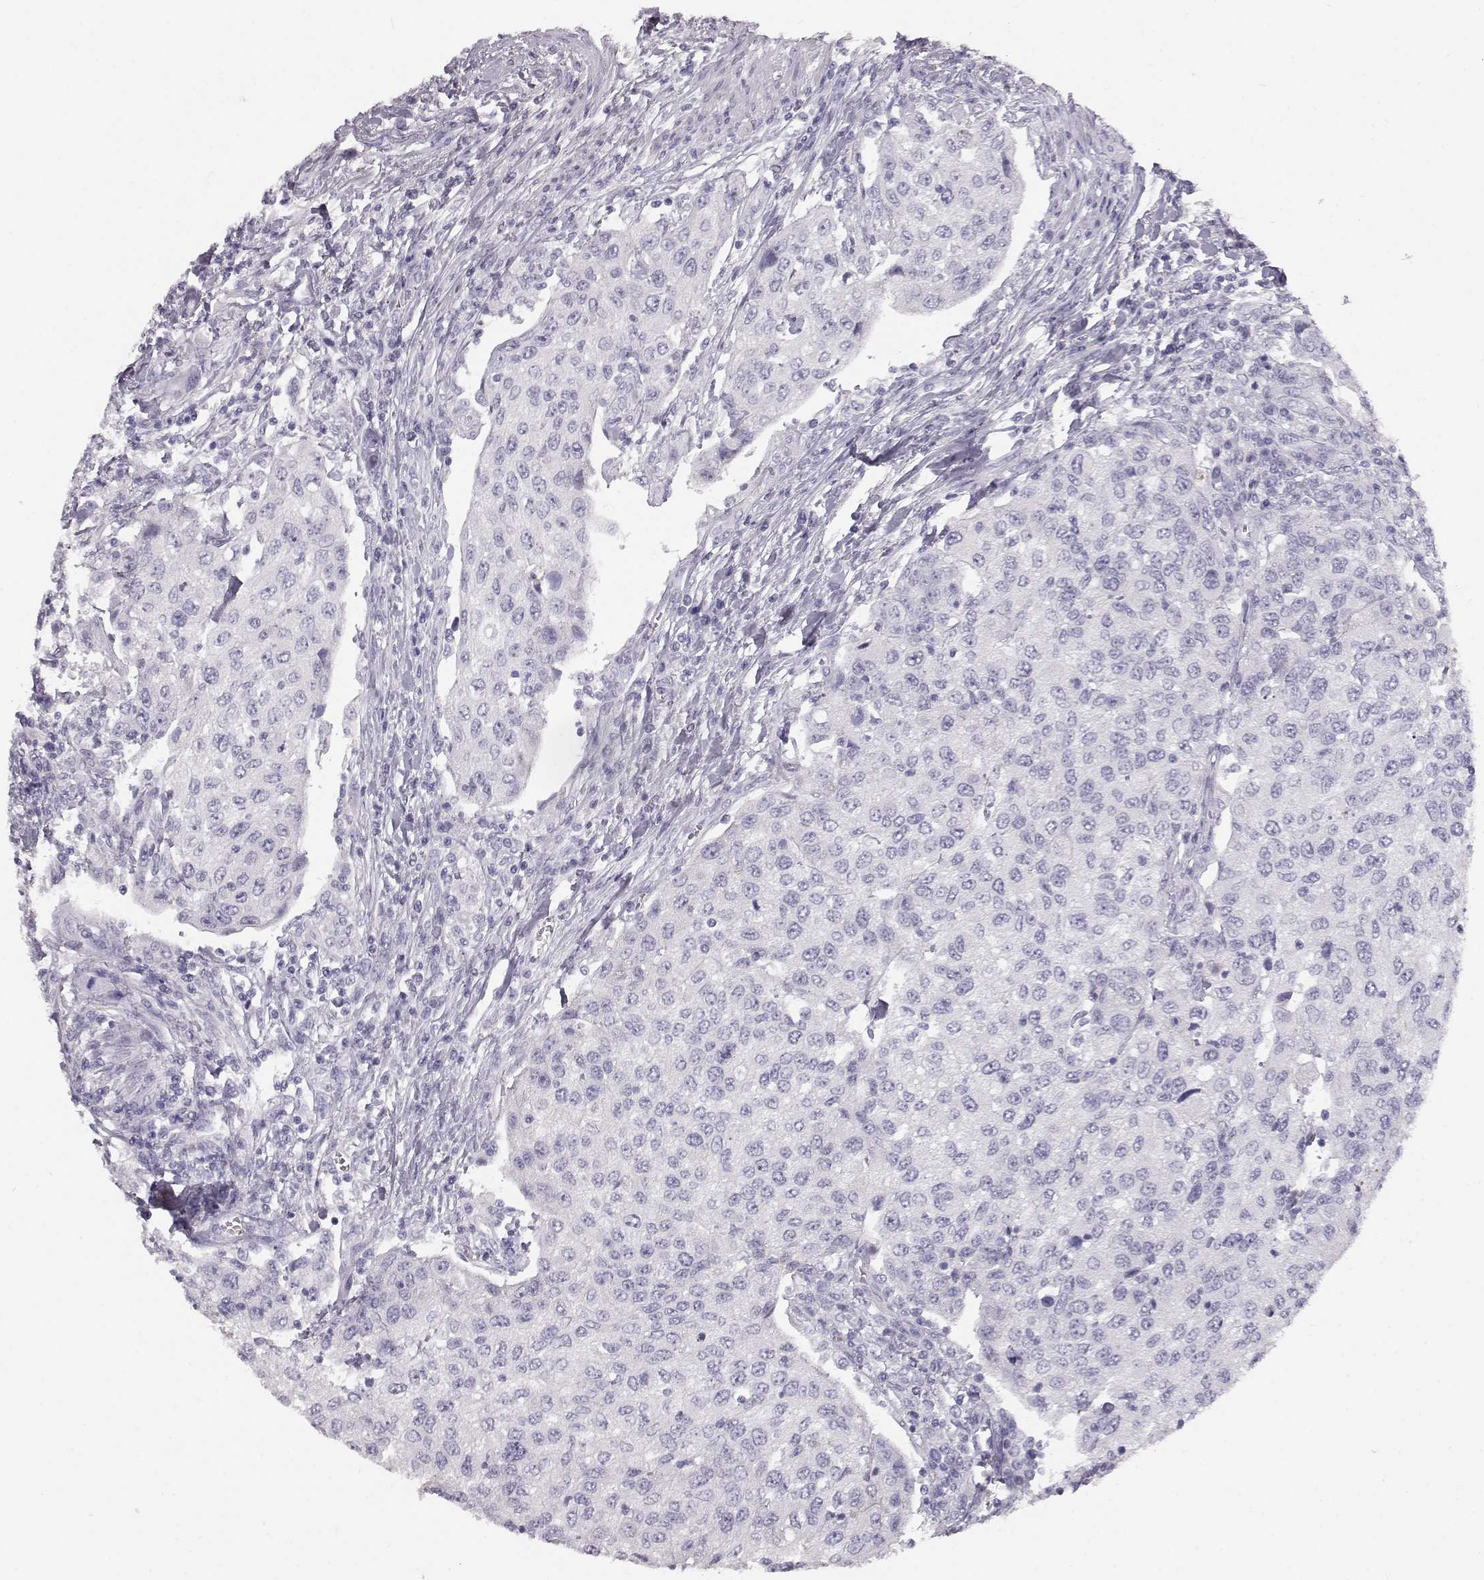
{"staining": {"intensity": "negative", "quantity": "none", "location": "none"}, "tissue": "urothelial cancer", "cell_type": "Tumor cells", "image_type": "cancer", "snomed": [{"axis": "morphology", "description": "Urothelial carcinoma, High grade"}, {"axis": "topography", "description": "Urinary bladder"}], "caption": "The IHC histopathology image has no significant staining in tumor cells of urothelial cancer tissue. Nuclei are stained in blue.", "gene": "KRTAP16-1", "patient": {"sex": "female", "age": 78}}